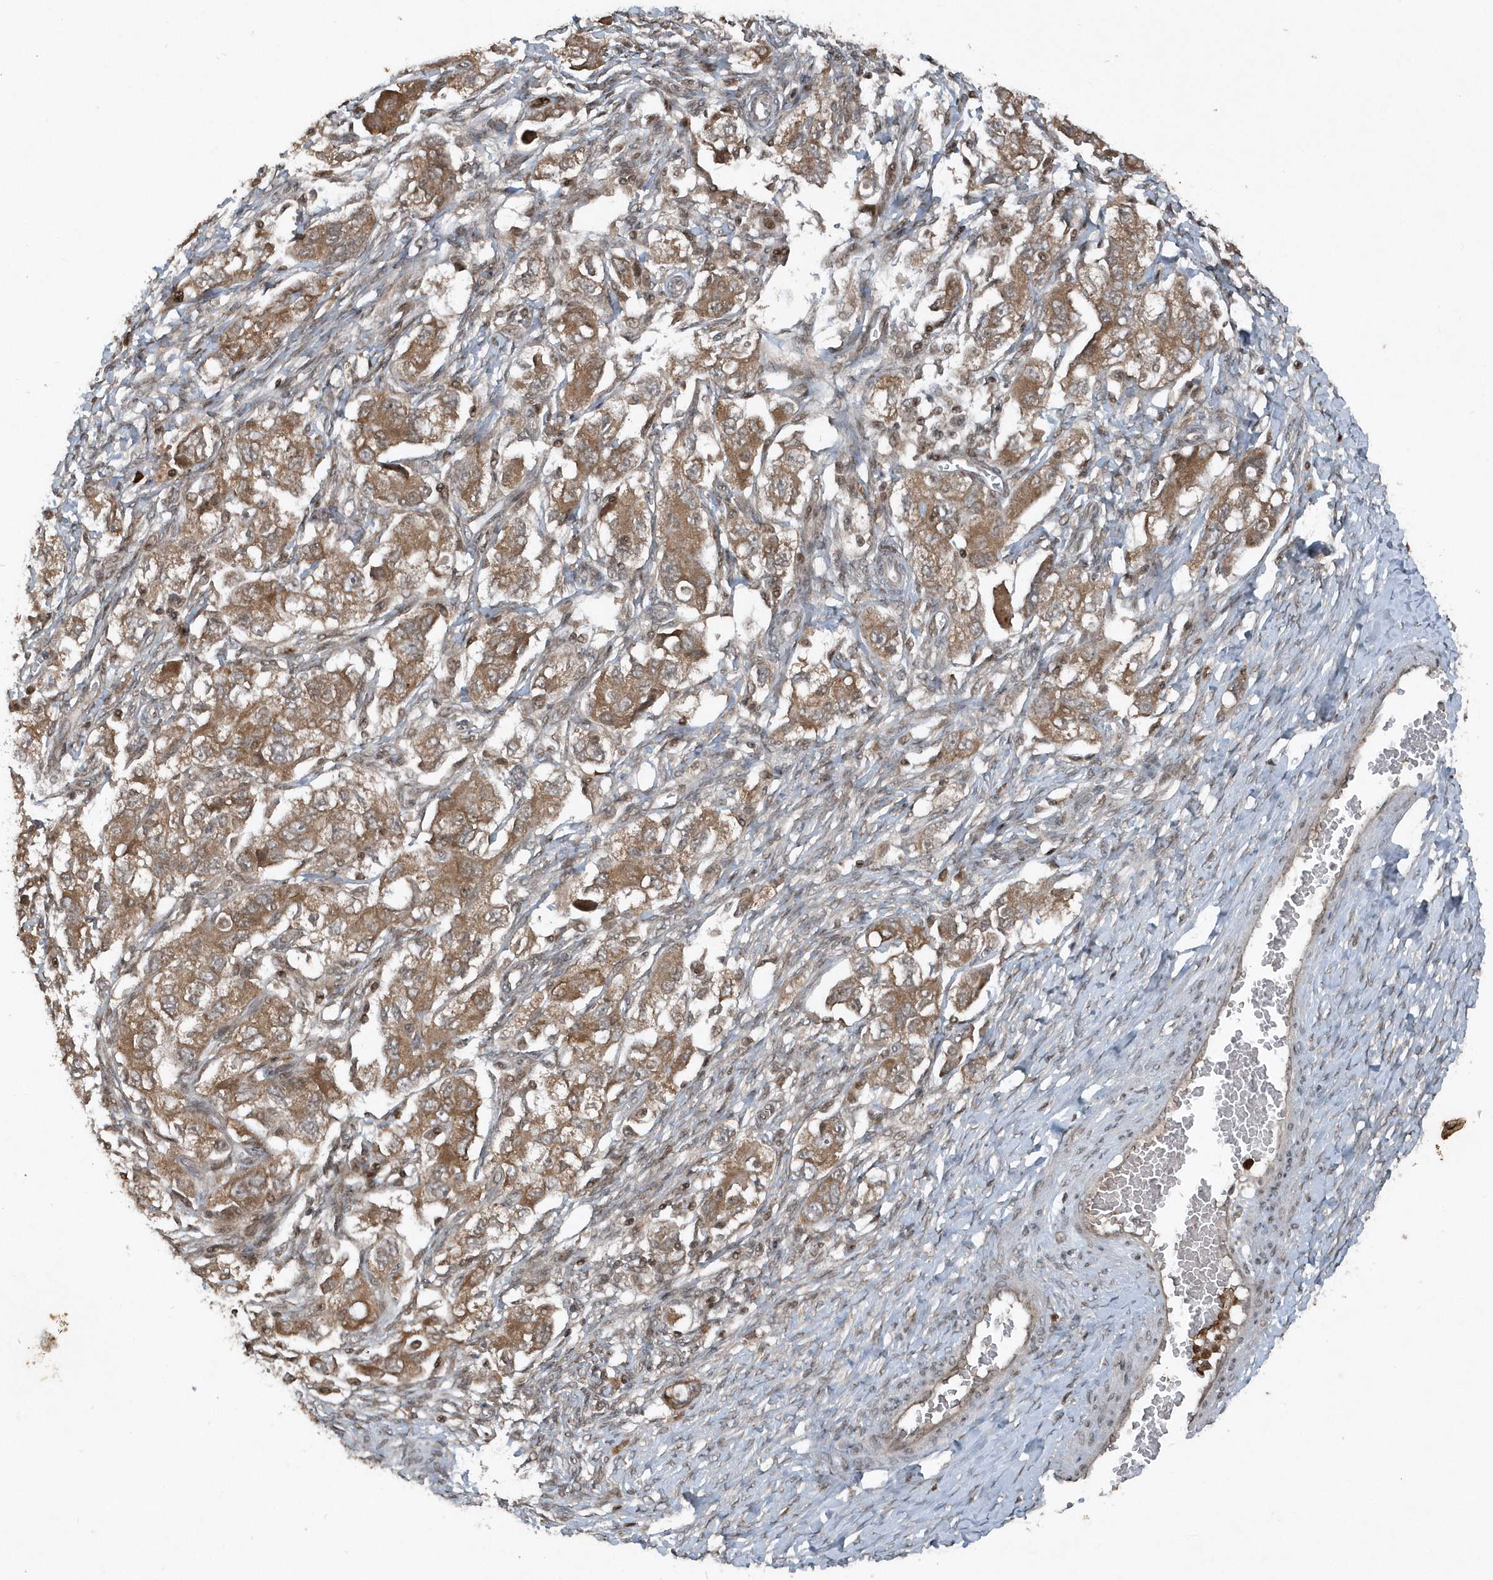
{"staining": {"intensity": "moderate", "quantity": ">75%", "location": "cytoplasmic/membranous"}, "tissue": "ovarian cancer", "cell_type": "Tumor cells", "image_type": "cancer", "snomed": [{"axis": "morphology", "description": "Carcinoma, NOS"}, {"axis": "morphology", "description": "Cystadenocarcinoma, serous, NOS"}, {"axis": "topography", "description": "Ovary"}], "caption": "Ovarian cancer was stained to show a protein in brown. There is medium levels of moderate cytoplasmic/membranous positivity in about >75% of tumor cells.", "gene": "EIF2B1", "patient": {"sex": "female", "age": 69}}